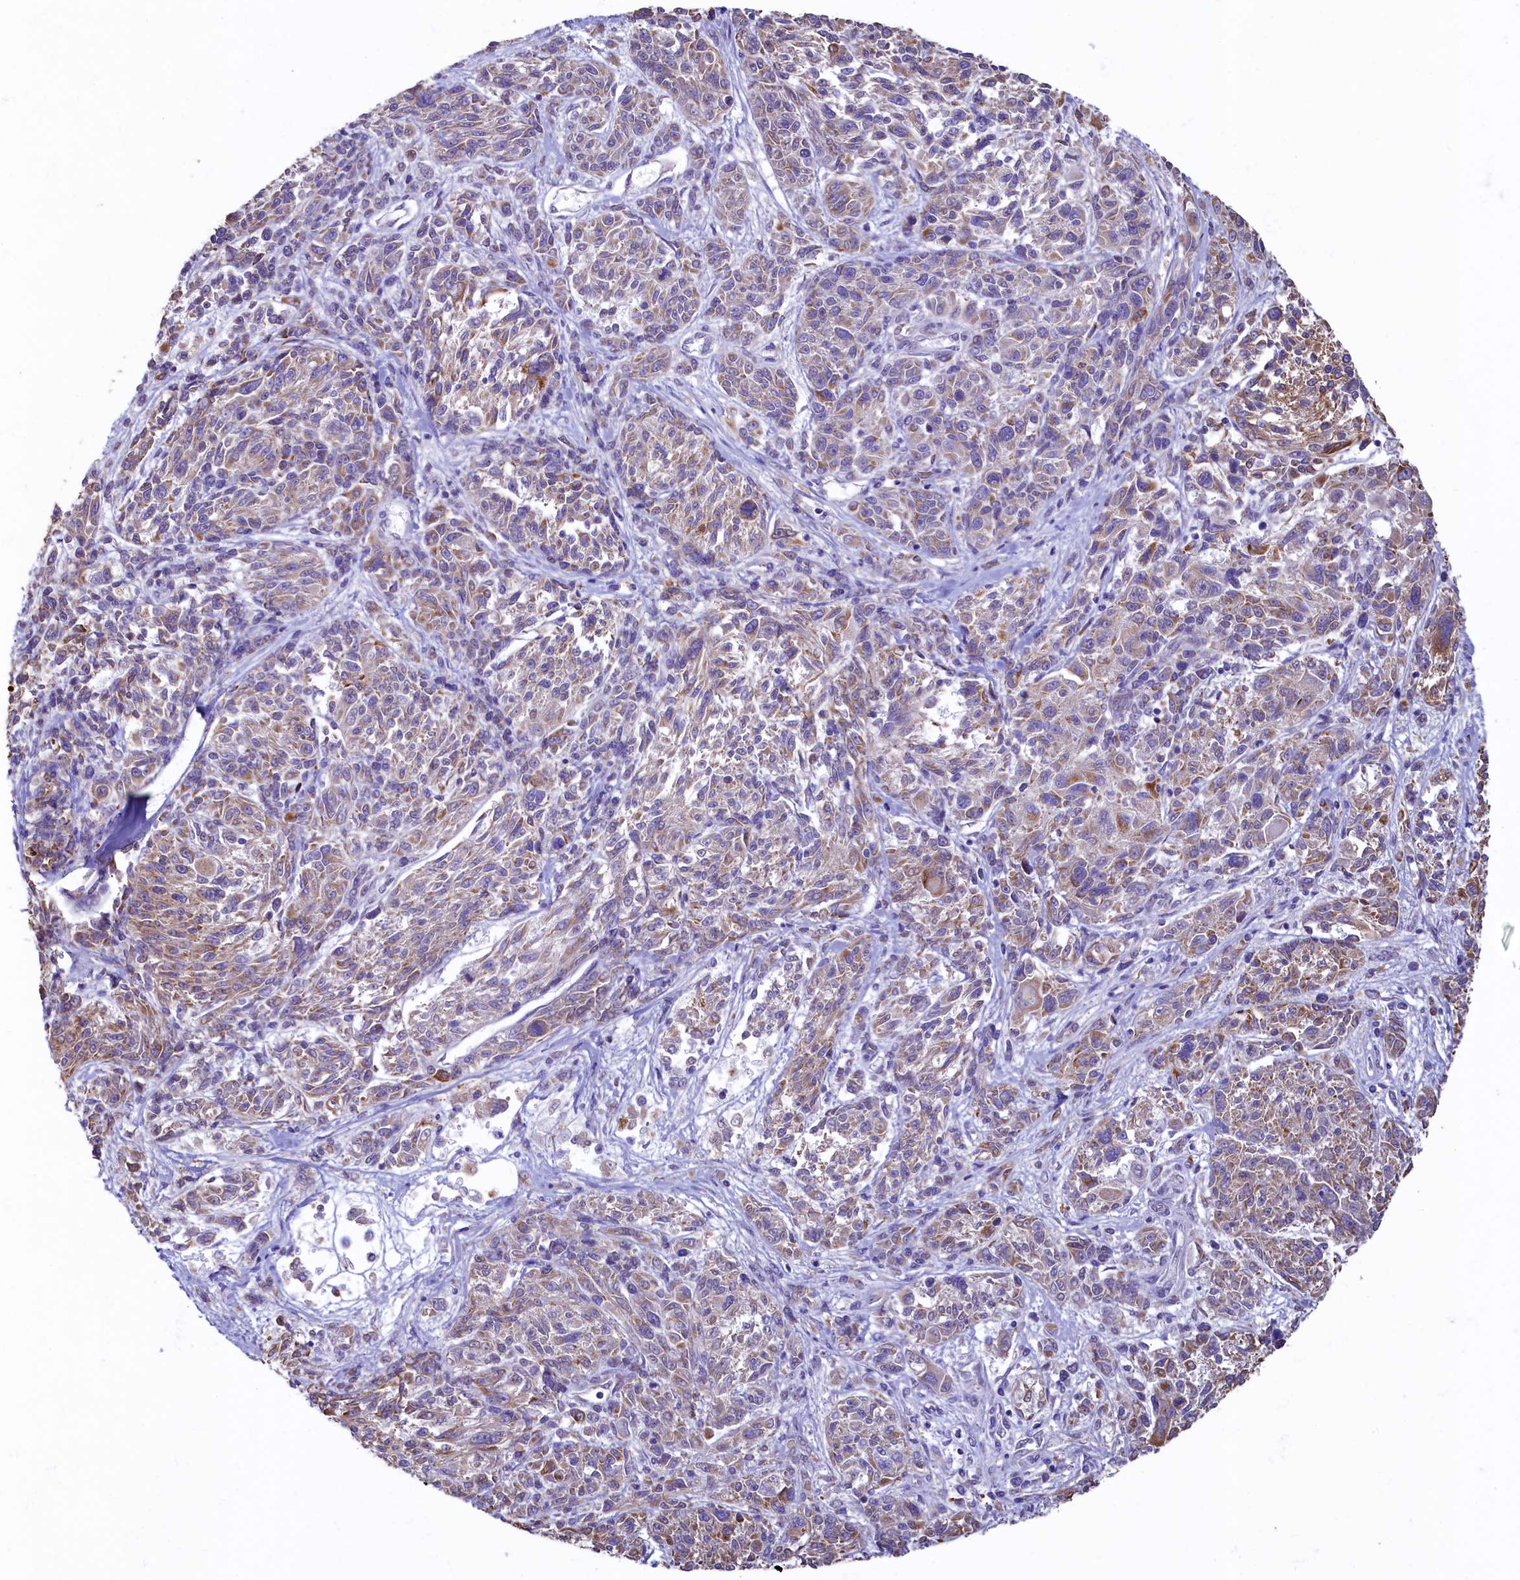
{"staining": {"intensity": "weak", "quantity": "25%-75%", "location": "cytoplasmic/membranous"}, "tissue": "melanoma", "cell_type": "Tumor cells", "image_type": "cancer", "snomed": [{"axis": "morphology", "description": "Malignant melanoma, NOS"}, {"axis": "topography", "description": "Skin"}], "caption": "A low amount of weak cytoplasmic/membranous staining is seen in approximately 25%-75% of tumor cells in malignant melanoma tissue.", "gene": "IDH3A", "patient": {"sex": "male", "age": 53}}